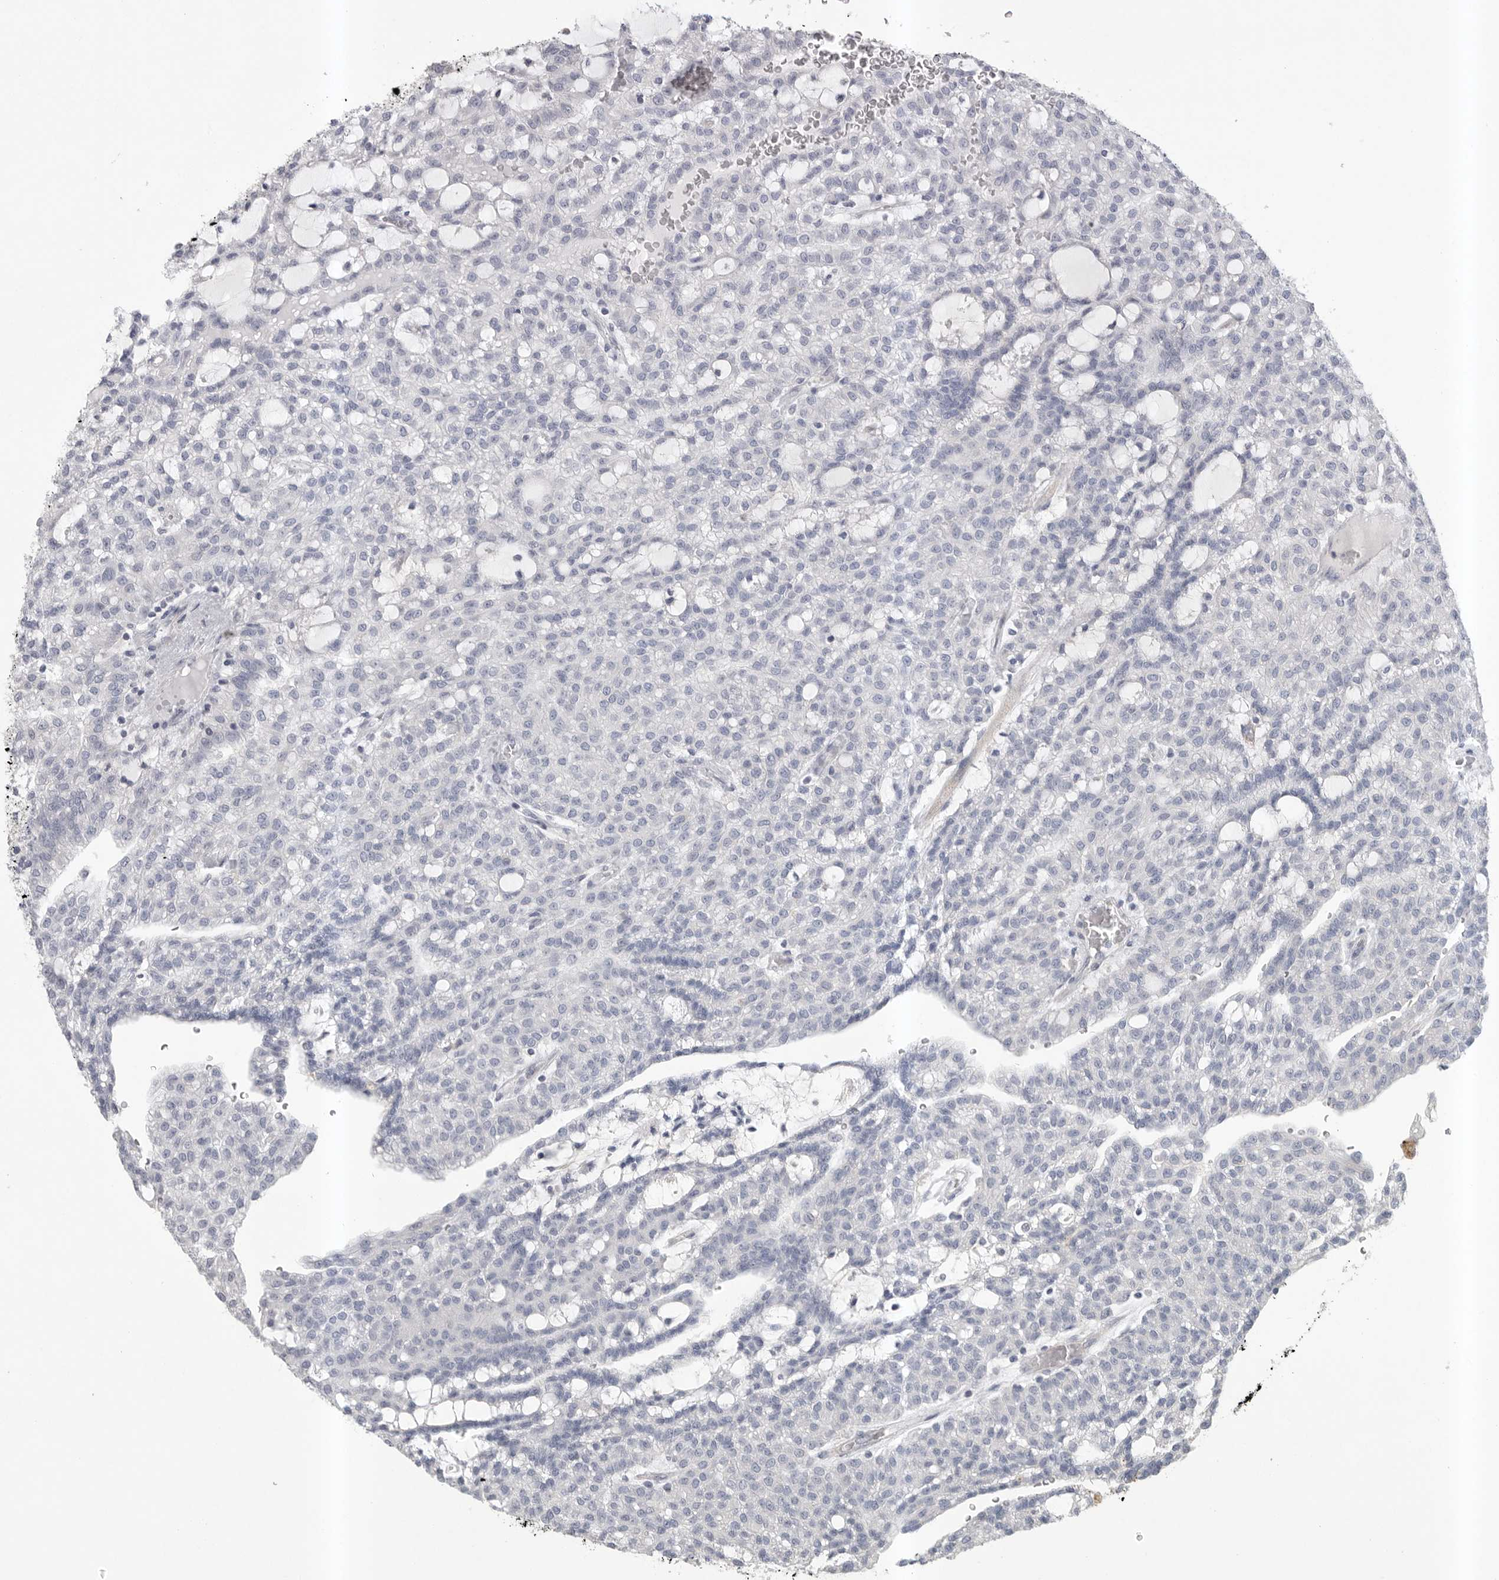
{"staining": {"intensity": "negative", "quantity": "none", "location": "none"}, "tissue": "renal cancer", "cell_type": "Tumor cells", "image_type": "cancer", "snomed": [{"axis": "morphology", "description": "Adenocarcinoma, NOS"}, {"axis": "topography", "description": "Kidney"}], "caption": "The histopathology image displays no significant expression in tumor cells of adenocarcinoma (renal).", "gene": "TMEM69", "patient": {"sex": "male", "age": 63}}